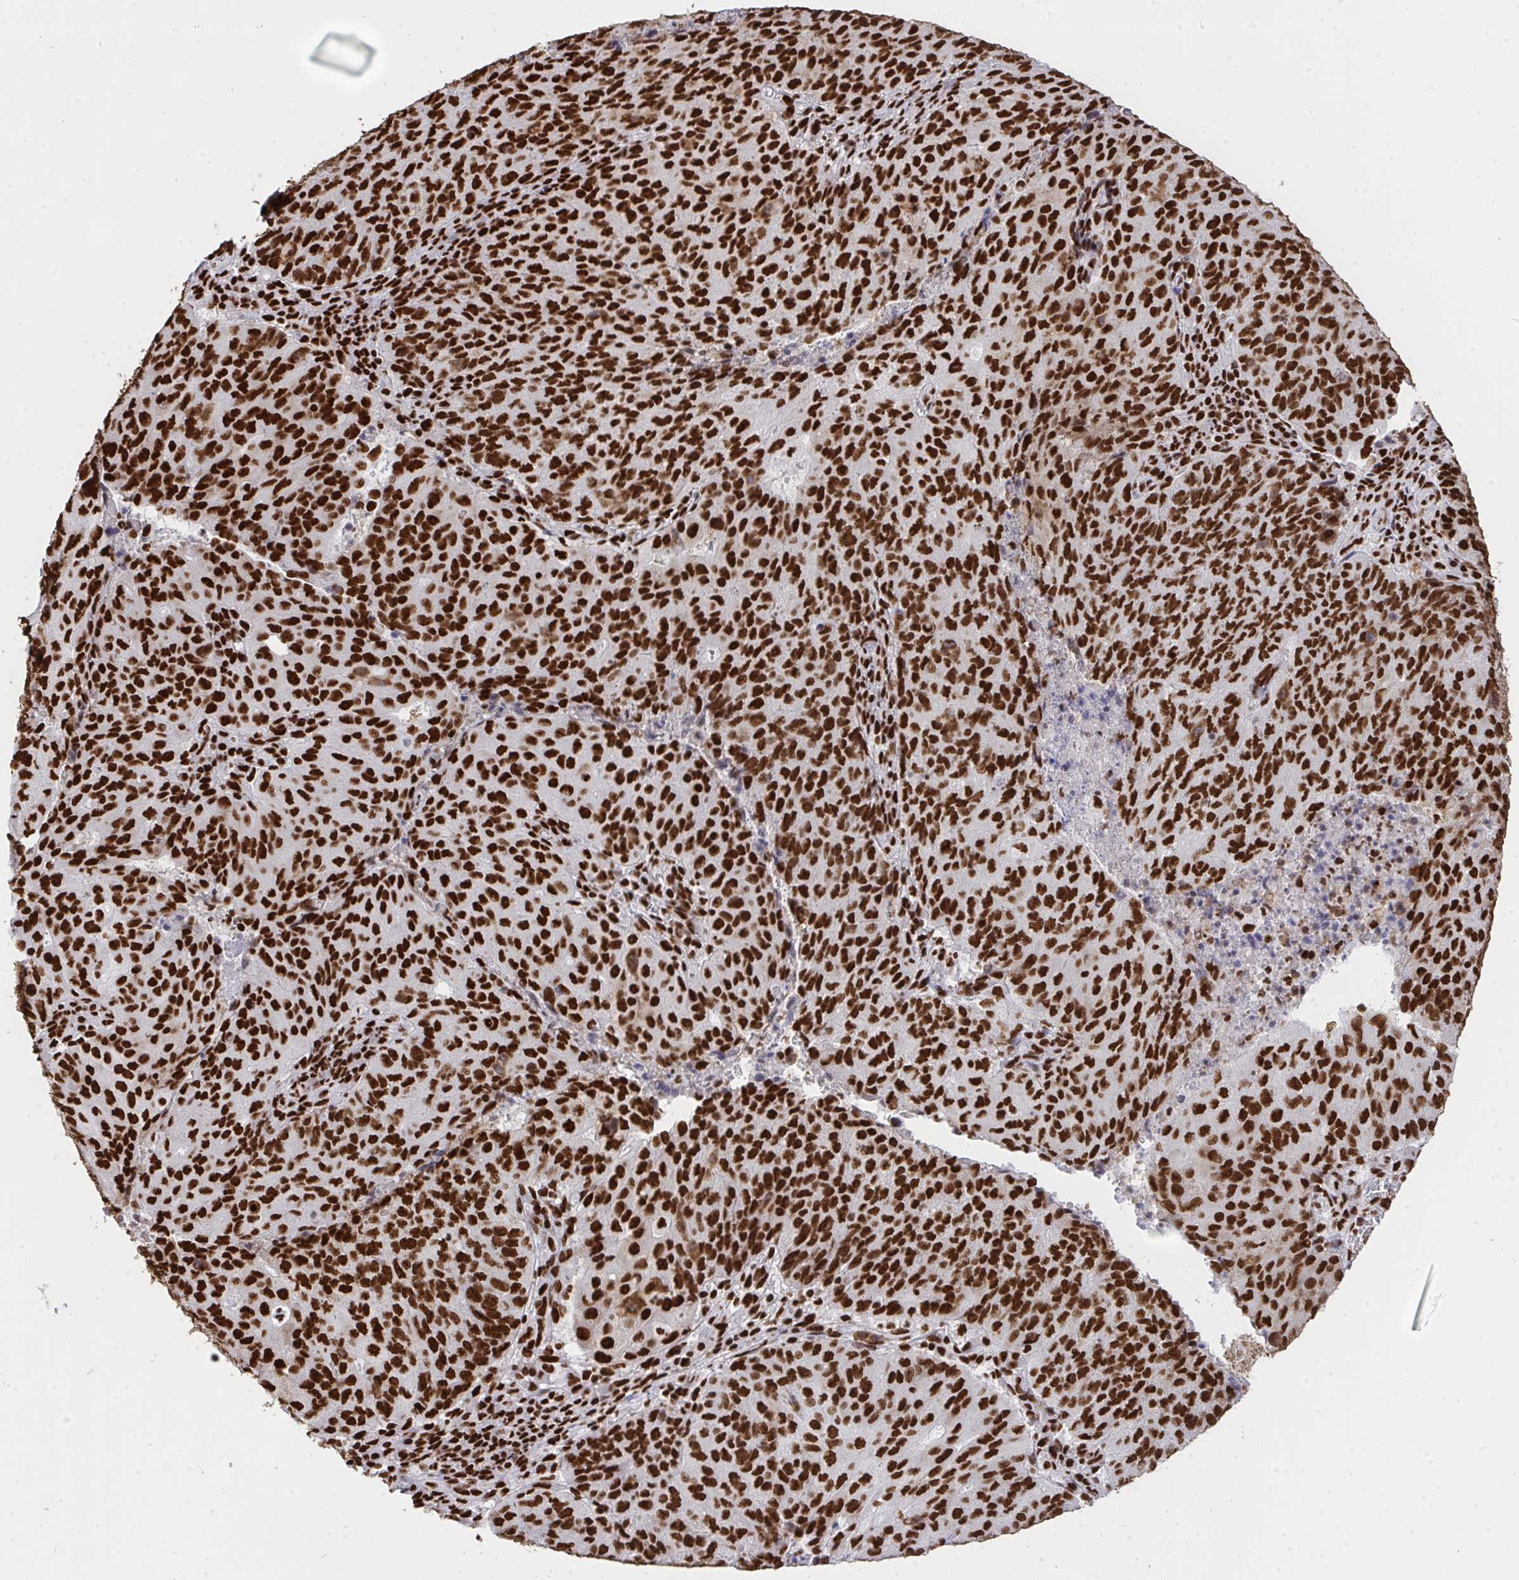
{"staining": {"intensity": "strong", "quantity": ">75%", "location": "nuclear"}, "tissue": "endometrial cancer", "cell_type": "Tumor cells", "image_type": "cancer", "snomed": [{"axis": "morphology", "description": "Adenocarcinoma, NOS"}, {"axis": "topography", "description": "Endometrium"}], "caption": "Immunohistochemistry (IHC) of human adenocarcinoma (endometrial) displays high levels of strong nuclear positivity in approximately >75% of tumor cells.", "gene": "HNRNPL", "patient": {"sex": "female", "age": 82}}